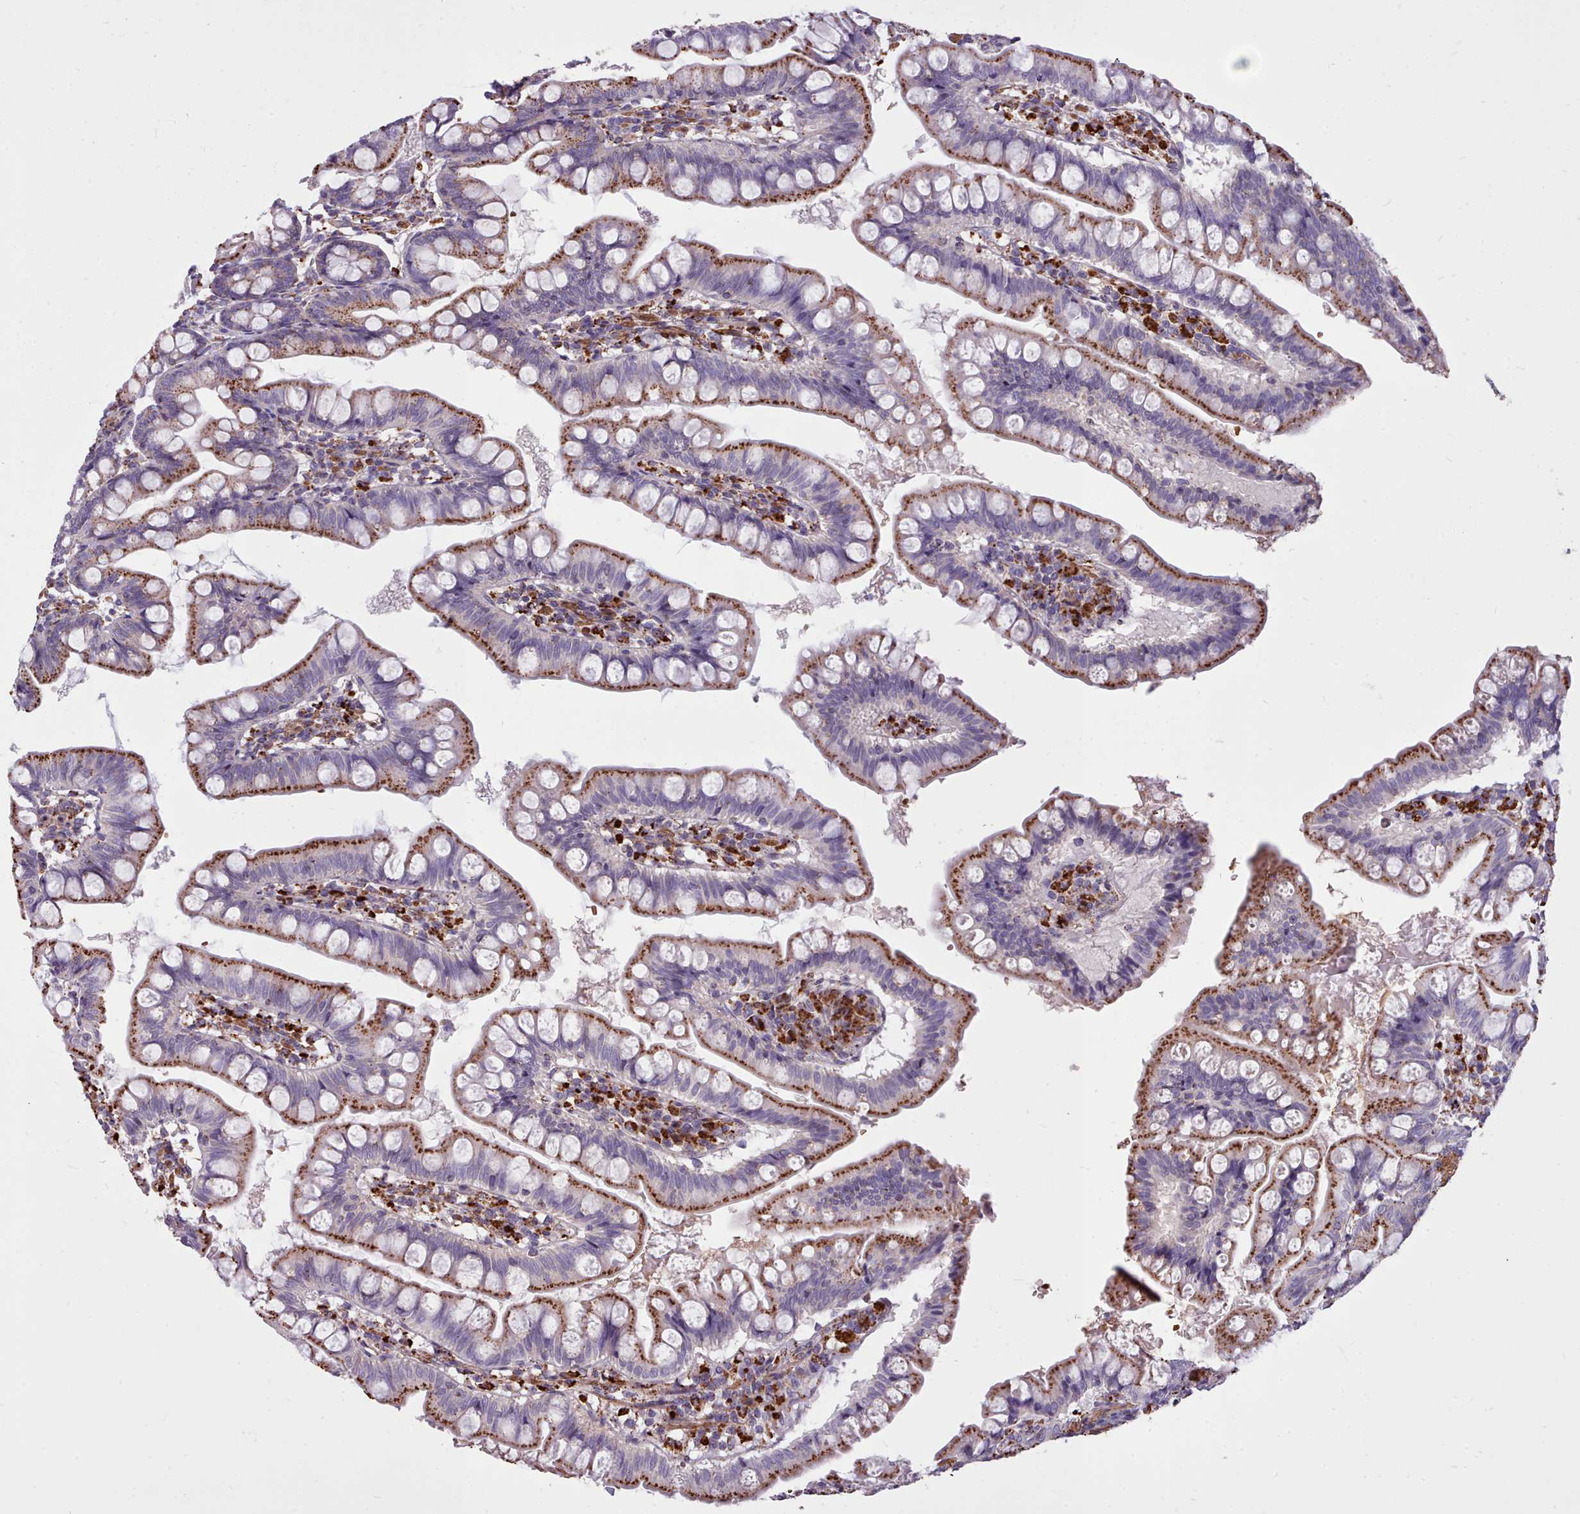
{"staining": {"intensity": "strong", "quantity": ">75%", "location": "cytoplasmic/membranous"}, "tissue": "small intestine", "cell_type": "Glandular cells", "image_type": "normal", "snomed": [{"axis": "morphology", "description": "Normal tissue, NOS"}, {"axis": "topography", "description": "Small intestine"}], "caption": "This is an image of immunohistochemistry staining of benign small intestine, which shows strong positivity in the cytoplasmic/membranous of glandular cells.", "gene": "PACSIN3", "patient": {"sex": "male", "age": 7}}